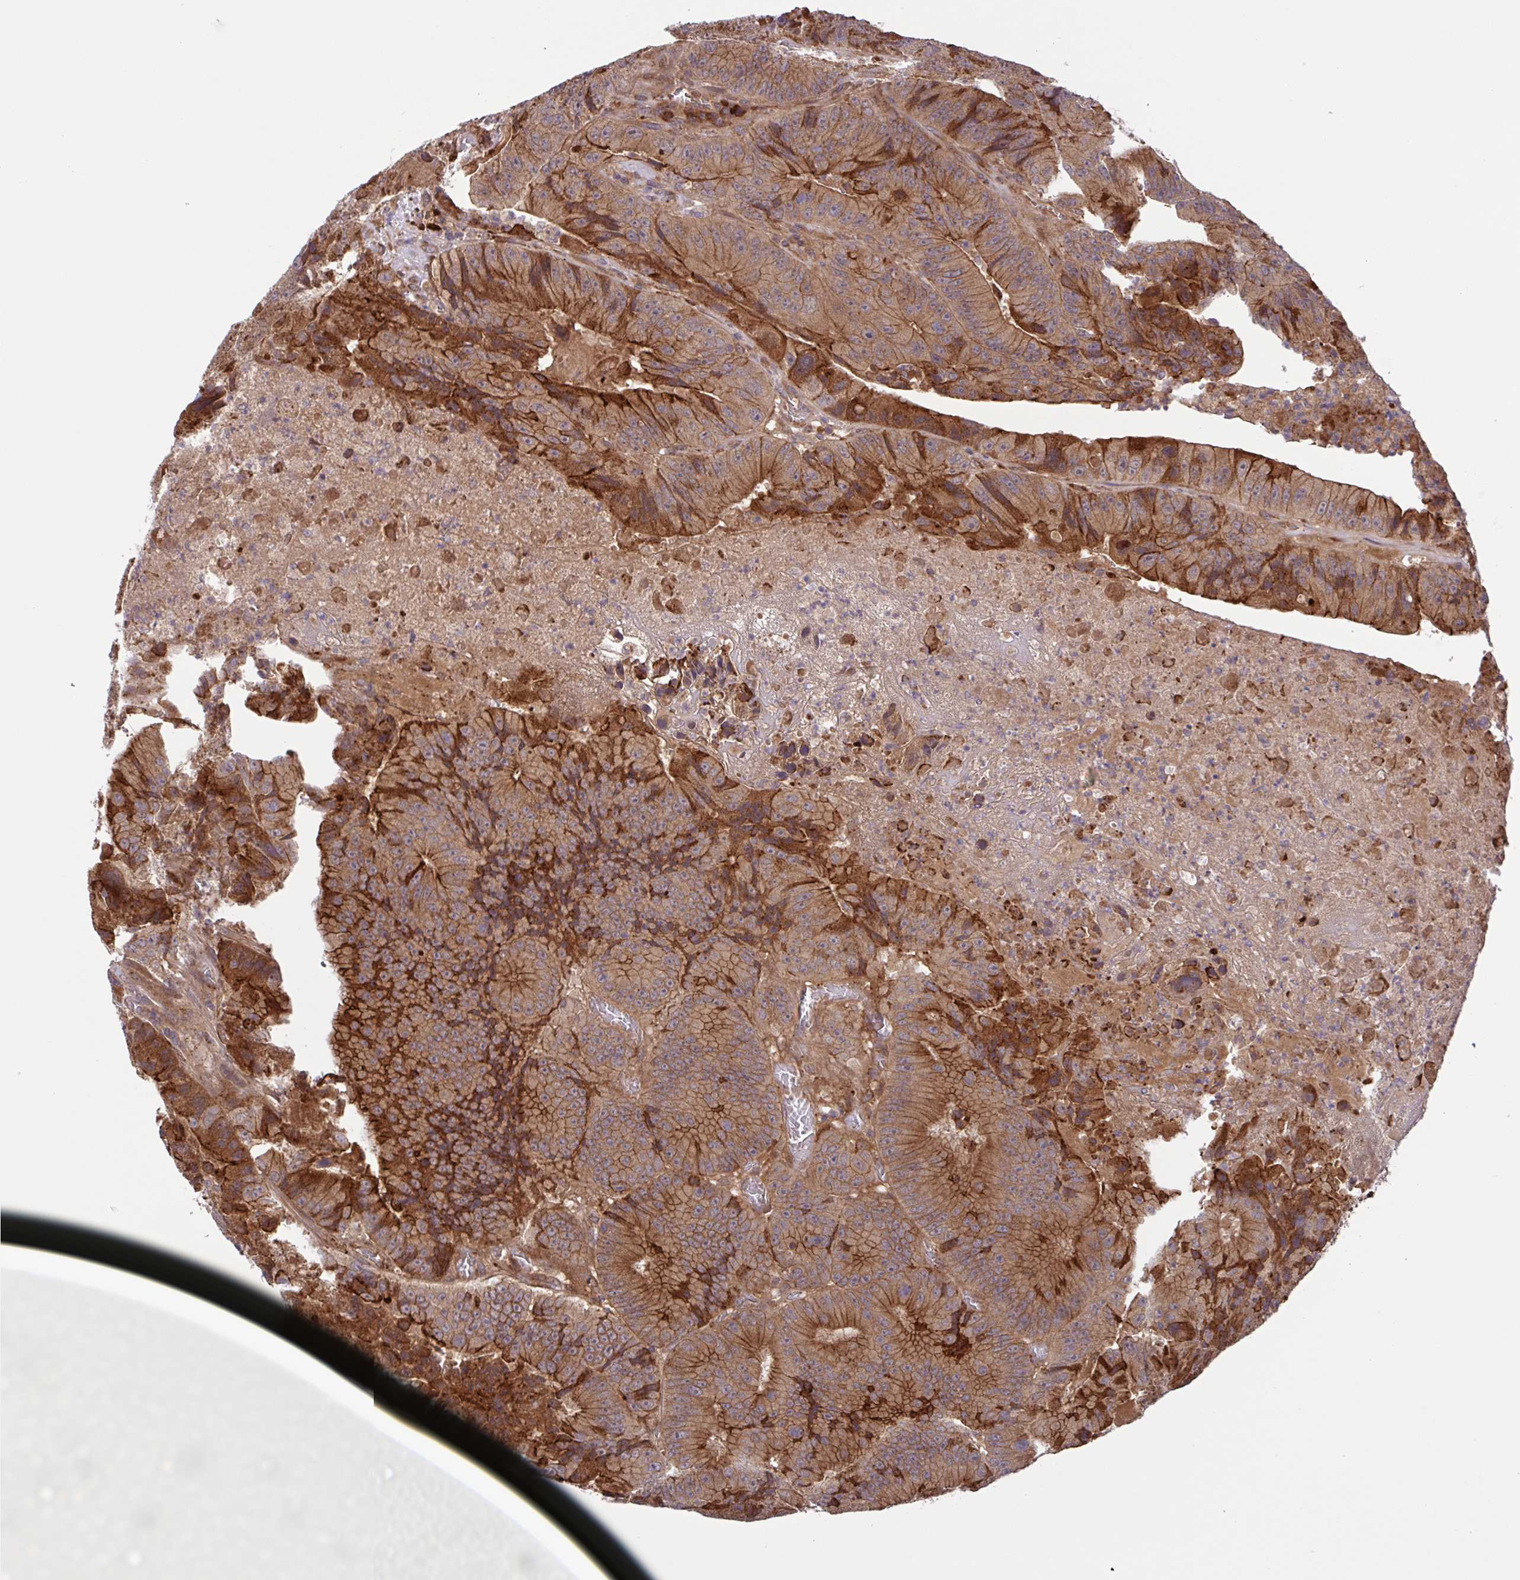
{"staining": {"intensity": "strong", "quantity": "25%-75%", "location": "cytoplasmic/membranous"}, "tissue": "colorectal cancer", "cell_type": "Tumor cells", "image_type": "cancer", "snomed": [{"axis": "morphology", "description": "Adenocarcinoma, NOS"}, {"axis": "topography", "description": "Colon"}], "caption": "Immunohistochemical staining of human colorectal cancer (adenocarcinoma) shows high levels of strong cytoplasmic/membranous positivity in approximately 25%-75% of tumor cells.", "gene": "INTS10", "patient": {"sex": "female", "age": 86}}